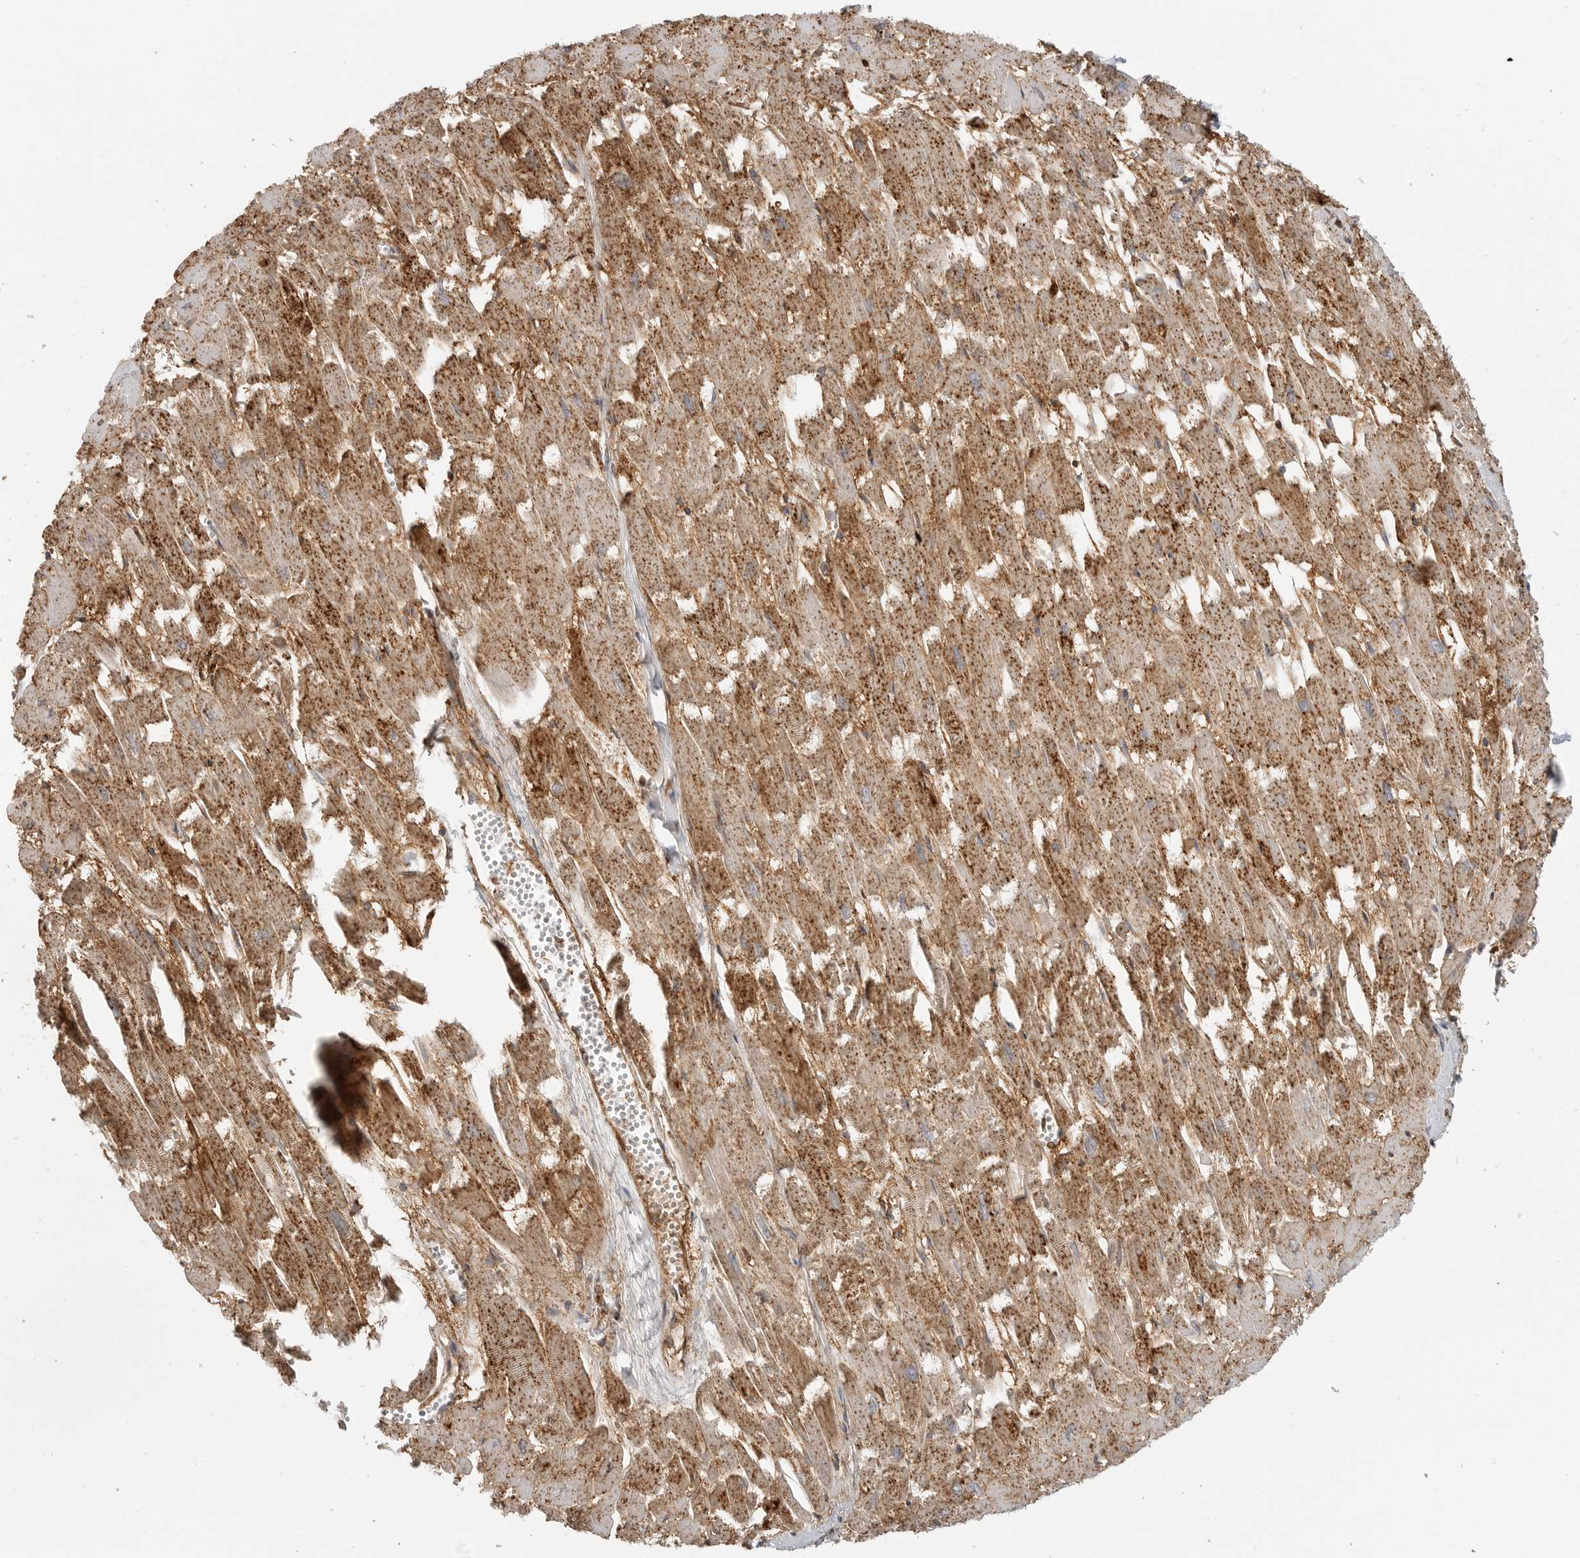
{"staining": {"intensity": "moderate", "quantity": ">75%", "location": "cytoplasmic/membranous"}, "tissue": "heart muscle", "cell_type": "Cardiomyocytes", "image_type": "normal", "snomed": [{"axis": "morphology", "description": "Normal tissue, NOS"}, {"axis": "topography", "description": "Heart"}], "caption": "DAB (3,3'-diaminobenzidine) immunohistochemical staining of unremarkable heart muscle reveals moderate cytoplasmic/membranous protein expression in about >75% of cardiomyocytes.", "gene": "ANXA11", "patient": {"sex": "male", "age": 54}}